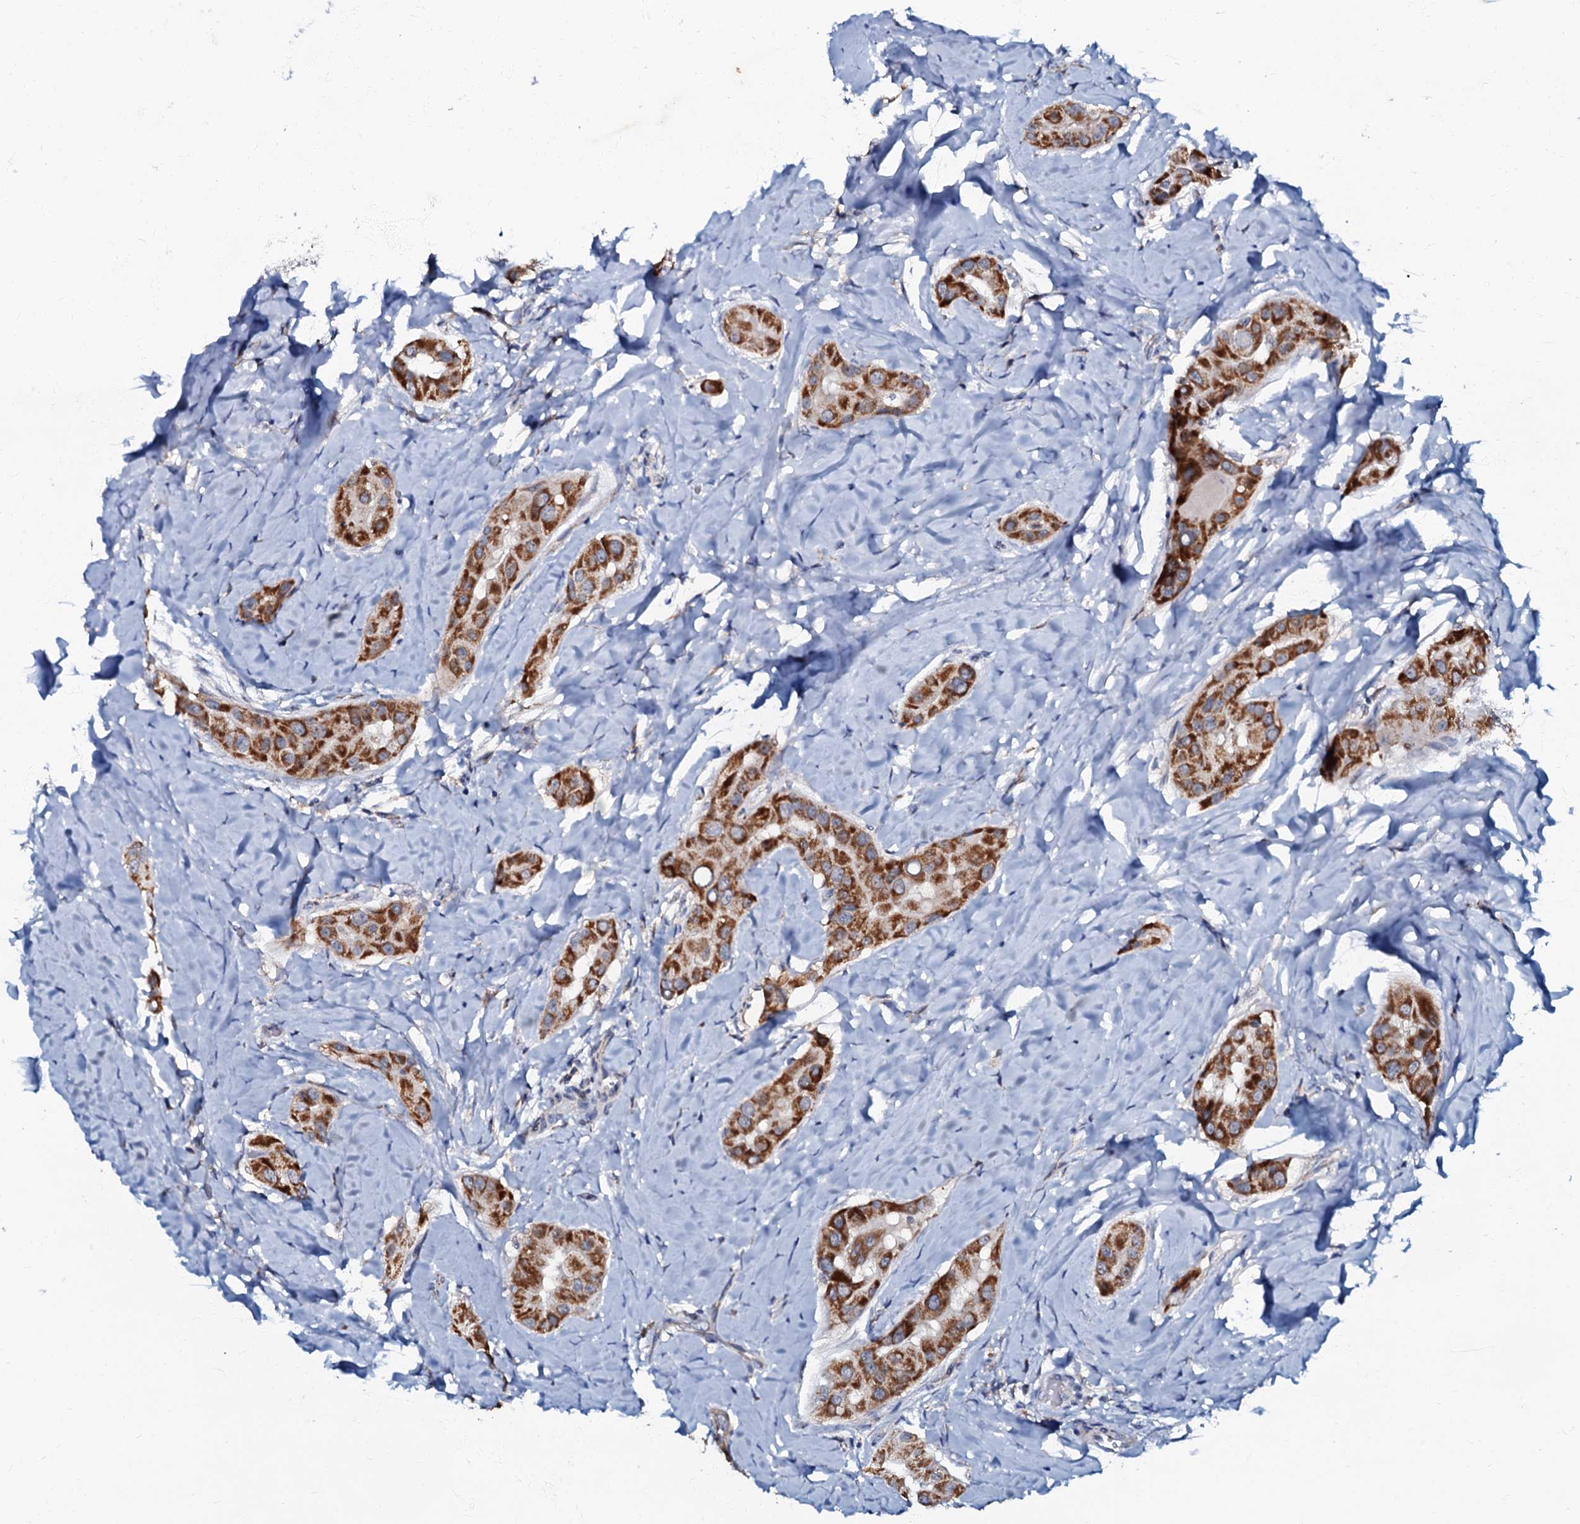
{"staining": {"intensity": "strong", "quantity": ">75%", "location": "cytoplasmic/membranous"}, "tissue": "thyroid cancer", "cell_type": "Tumor cells", "image_type": "cancer", "snomed": [{"axis": "morphology", "description": "Papillary adenocarcinoma, NOS"}, {"axis": "topography", "description": "Thyroid gland"}], "caption": "IHC (DAB) staining of human thyroid cancer (papillary adenocarcinoma) displays strong cytoplasmic/membranous protein expression in about >75% of tumor cells.", "gene": "MRPL51", "patient": {"sex": "male", "age": 33}}